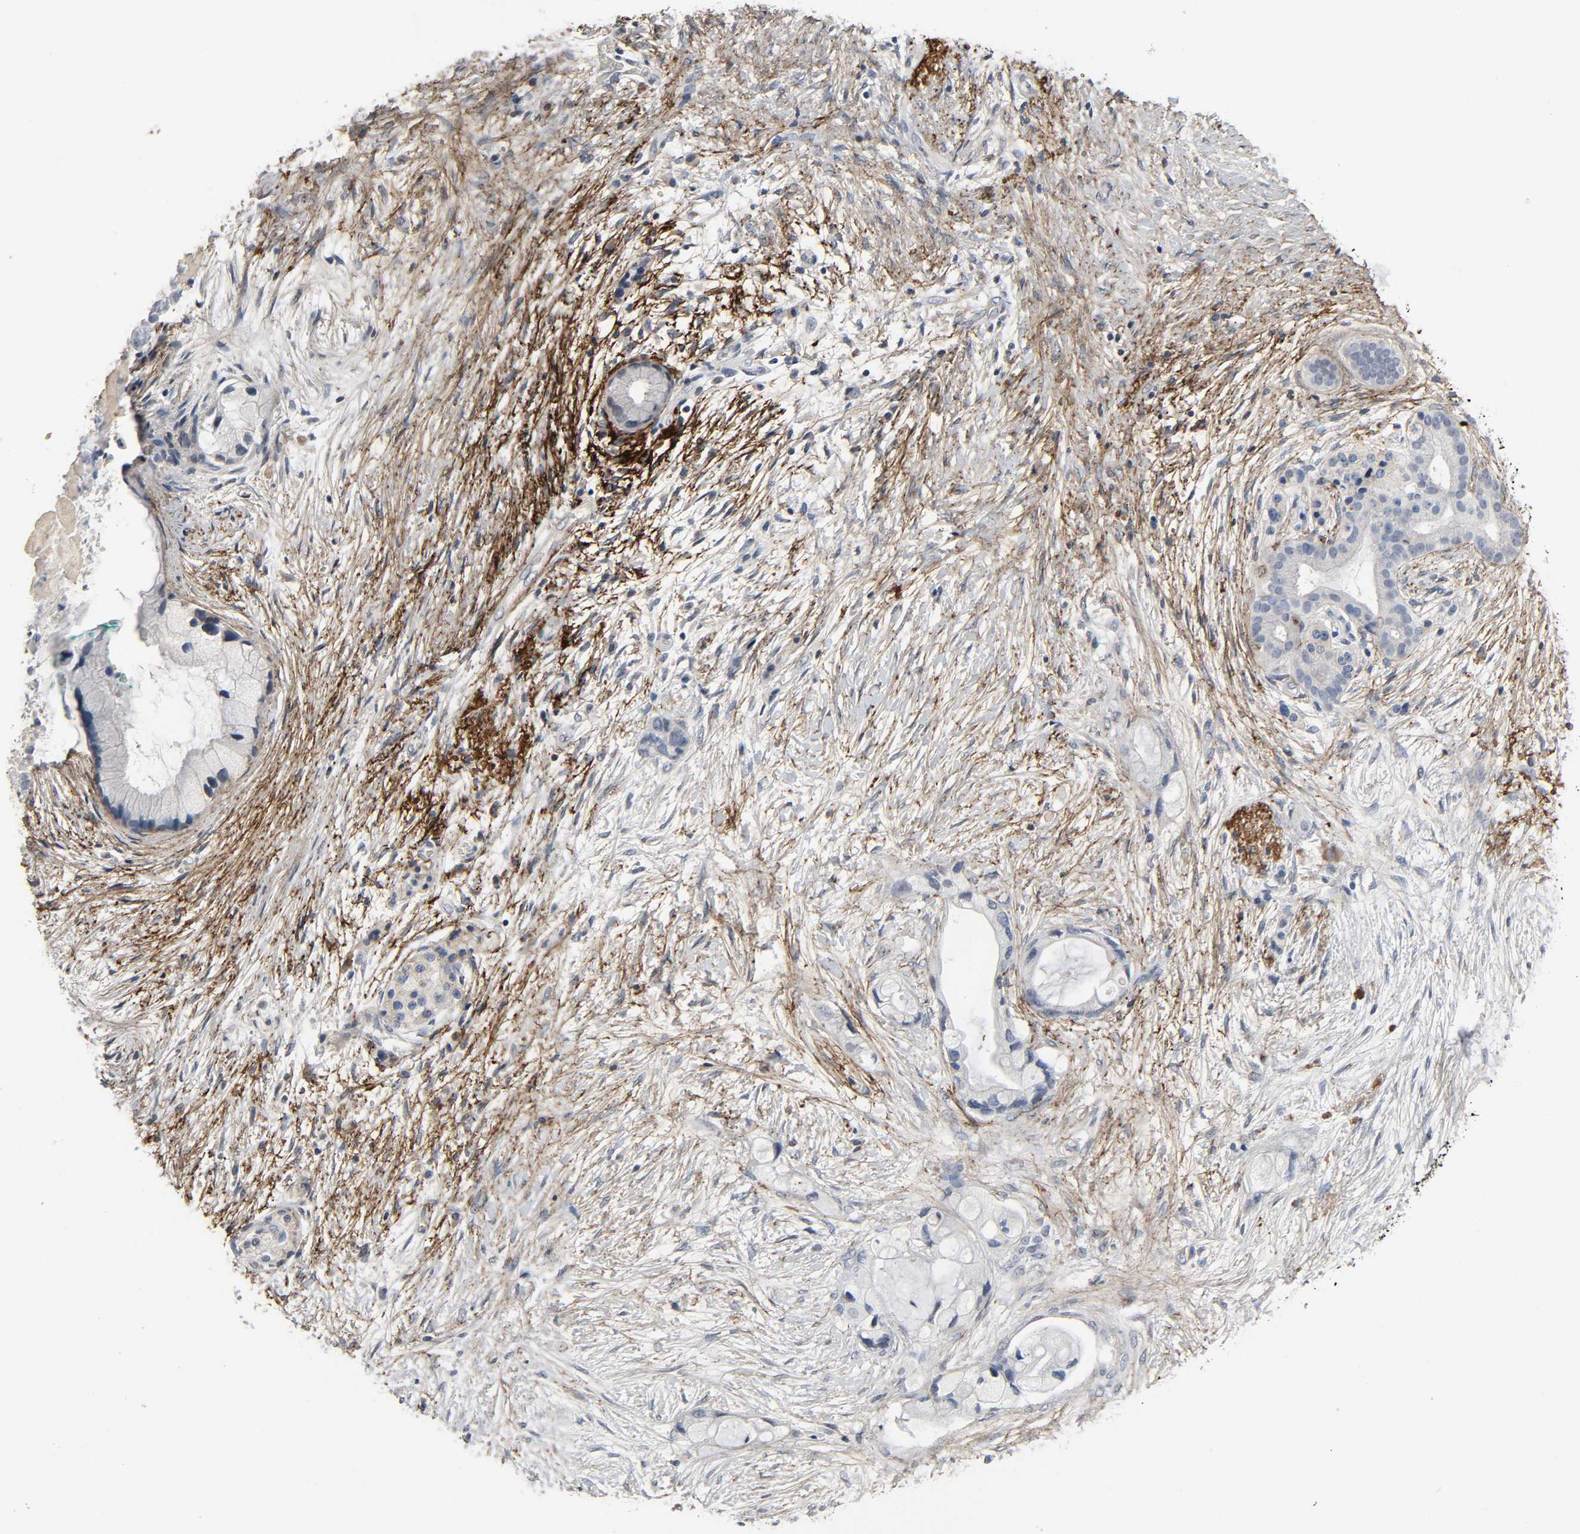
{"staining": {"intensity": "negative", "quantity": "none", "location": "none"}, "tissue": "pancreatic cancer", "cell_type": "Tumor cells", "image_type": "cancer", "snomed": [{"axis": "morphology", "description": "Adenocarcinoma, NOS"}, {"axis": "topography", "description": "Pancreas"}], "caption": "Immunohistochemistry (IHC) micrograph of neoplastic tissue: pancreatic adenocarcinoma stained with DAB exhibits no significant protein expression in tumor cells. (DAB immunohistochemistry (IHC) with hematoxylin counter stain).", "gene": "FBLN5", "patient": {"sex": "female", "age": 59}}